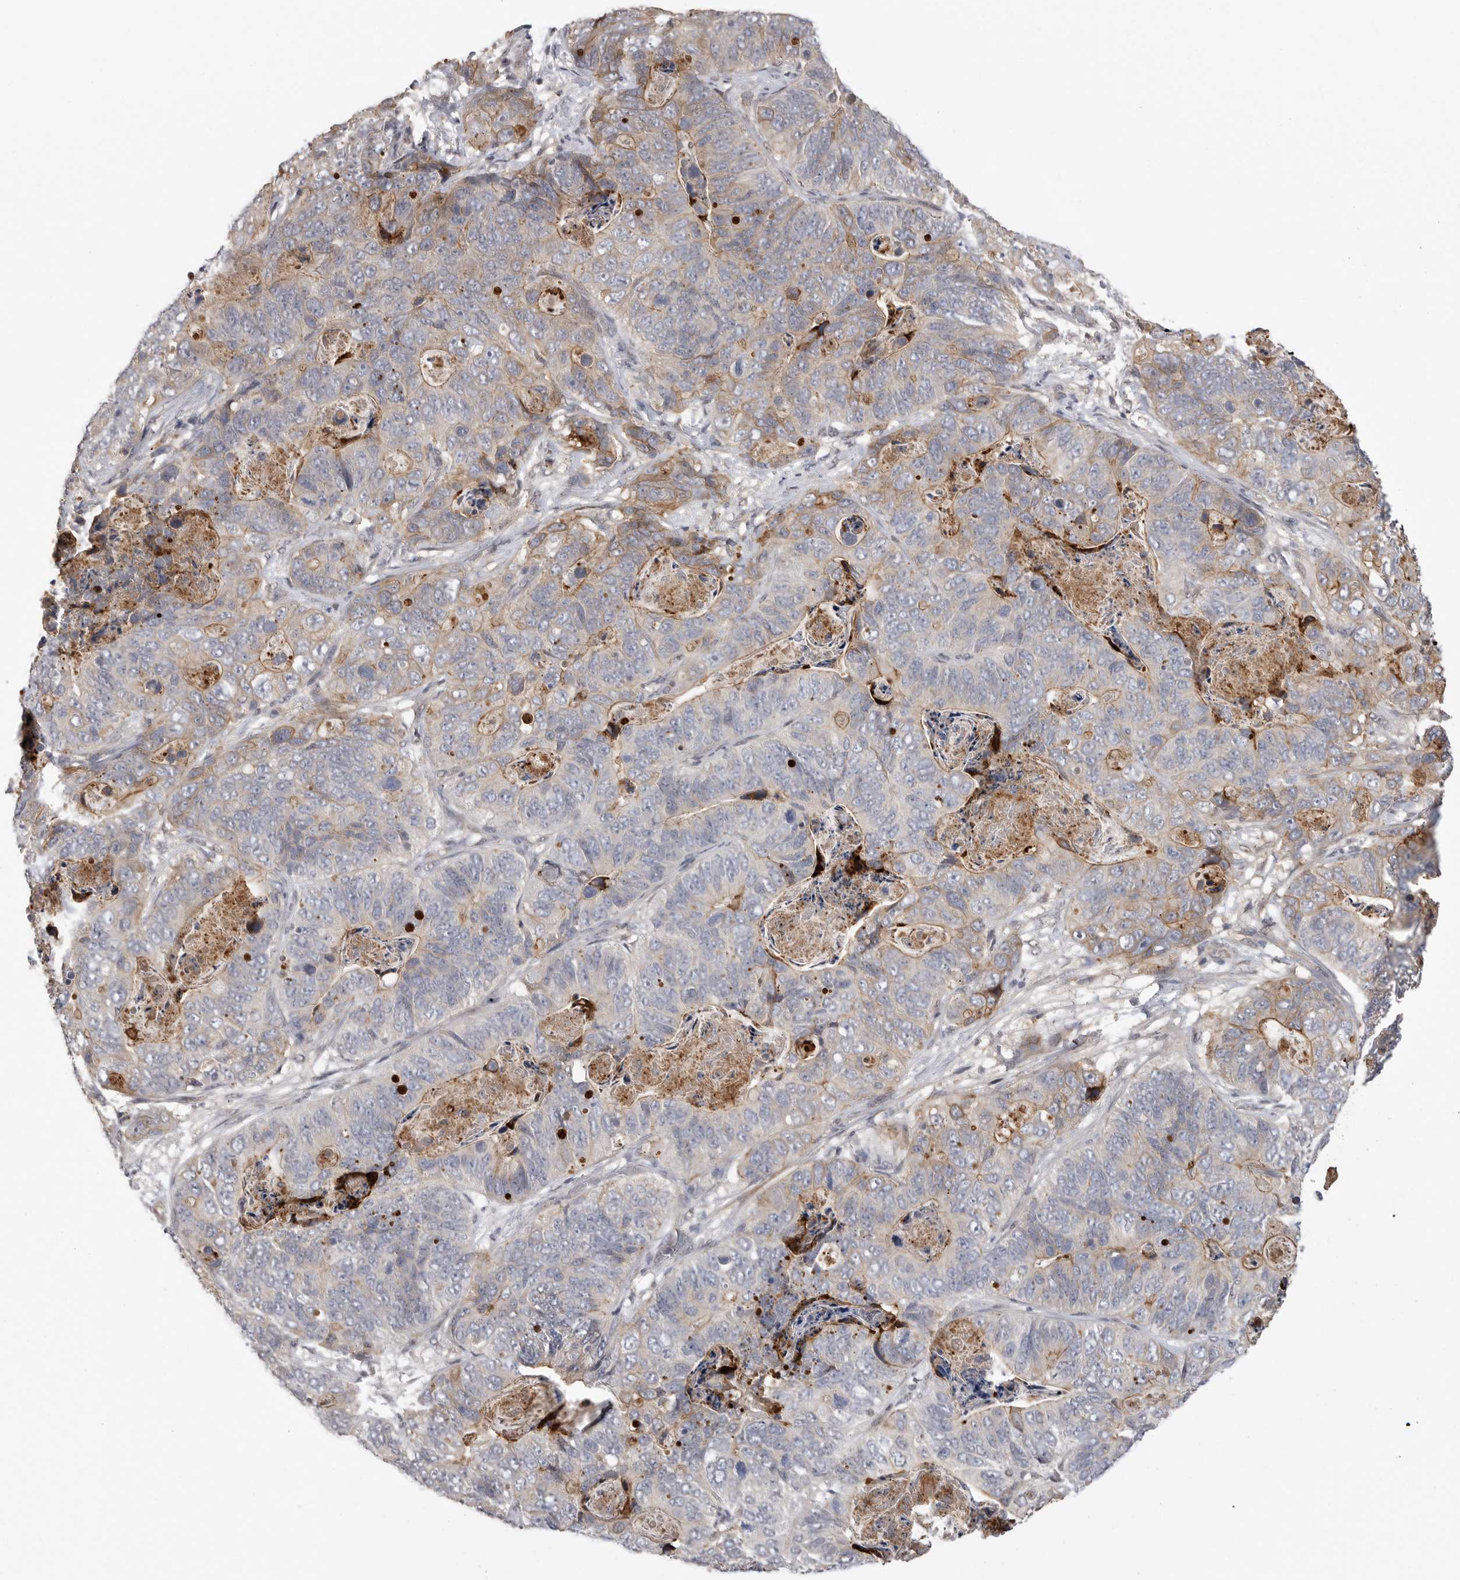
{"staining": {"intensity": "weak", "quantity": "25%-75%", "location": "cytoplasmic/membranous"}, "tissue": "stomach cancer", "cell_type": "Tumor cells", "image_type": "cancer", "snomed": [{"axis": "morphology", "description": "Normal tissue, NOS"}, {"axis": "morphology", "description": "Adenocarcinoma, NOS"}, {"axis": "topography", "description": "Stomach"}], "caption": "Brown immunohistochemical staining in human stomach cancer reveals weak cytoplasmic/membranous positivity in approximately 25%-75% of tumor cells.", "gene": "NECTIN1", "patient": {"sex": "female", "age": 89}}